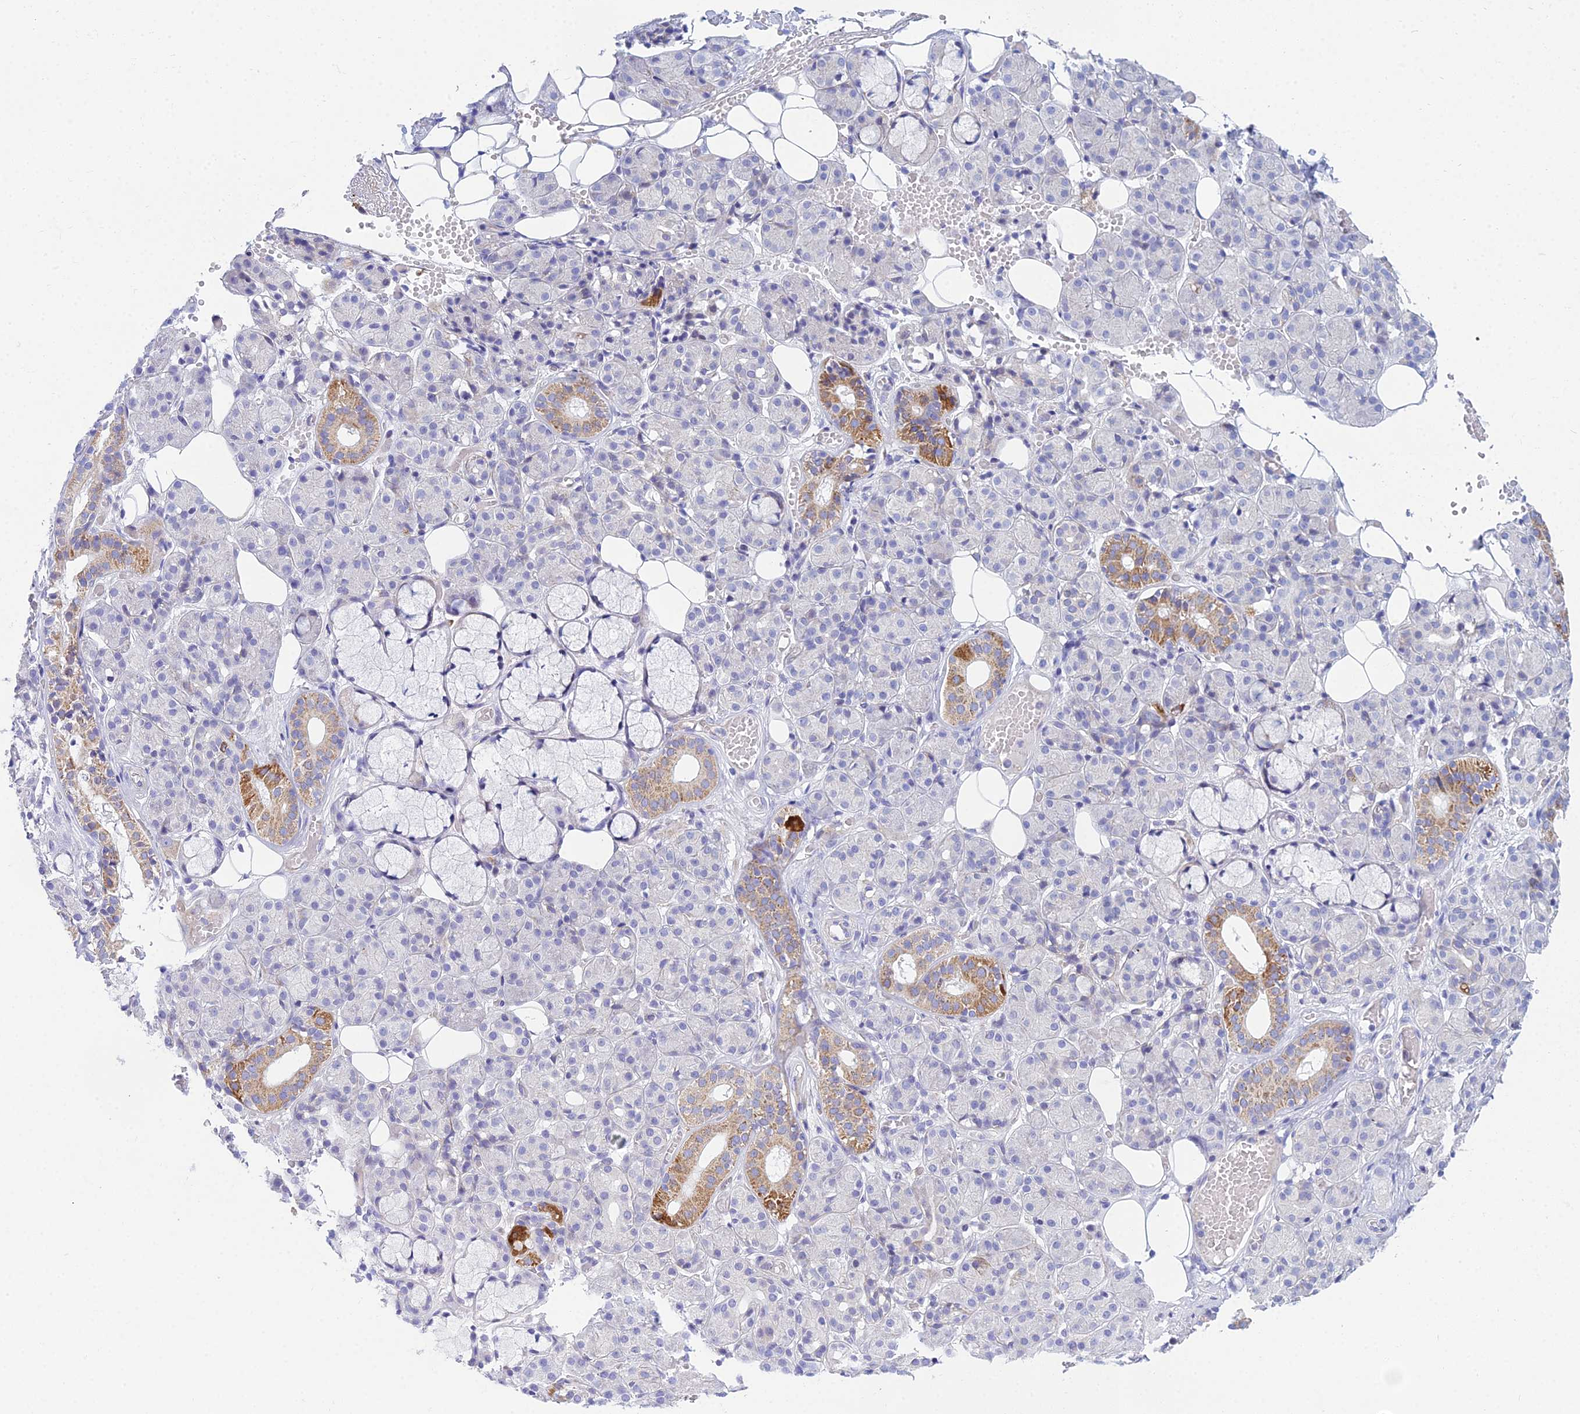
{"staining": {"intensity": "moderate", "quantity": "<25%", "location": "cytoplasmic/membranous"}, "tissue": "salivary gland", "cell_type": "Glandular cells", "image_type": "normal", "snomed": [{"axis": "morphology", "description": "Normal tissue, NOS"}, {"axis": "topography", "description": "Salivary gland"}], "caption": "The histopathology image displays a brown stain indicating the presence of a protein in the cytoplasmic/membranous of glandular cells in salivary gland.", "gene": "PRR13", "patient": {"sex": "male", "age": 63}}